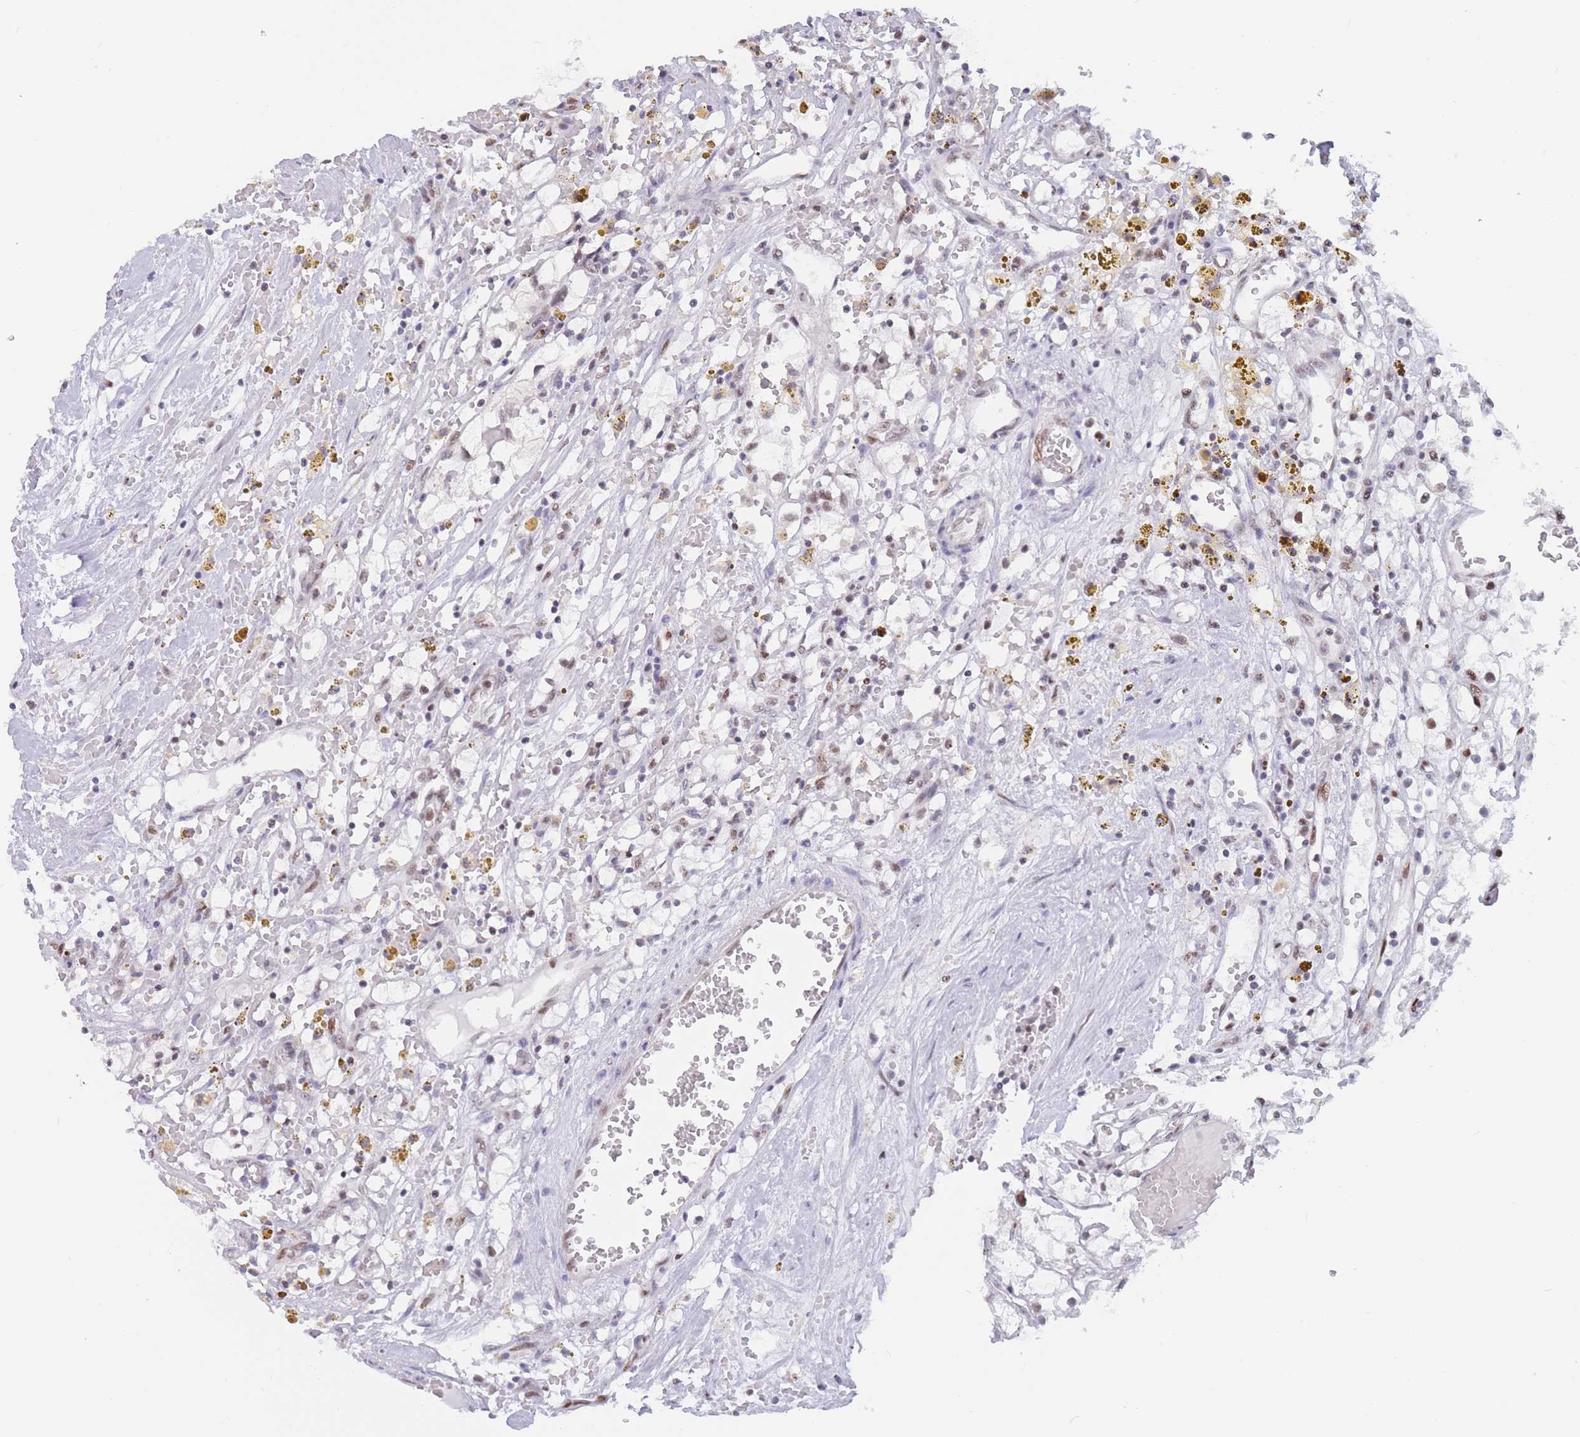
{"staining": {"intensity": "negative", "quantity": "none", "location": "none"}, "tissue": "renal cancer", "cell_type": "Tumor cells", "image_type": "cancer", "snomed": [{"axis": "morphology", "description": "Adenocarcinoma, NOS"}, {"axis": "topography", "description": "Kidney"}], "caption": "Renal adenocarcinoma was stained to show a protein in brown. There is no significant staining in tumor cells.", "gene": "NASP", "patient": {"sex": "male", "age": 56}}